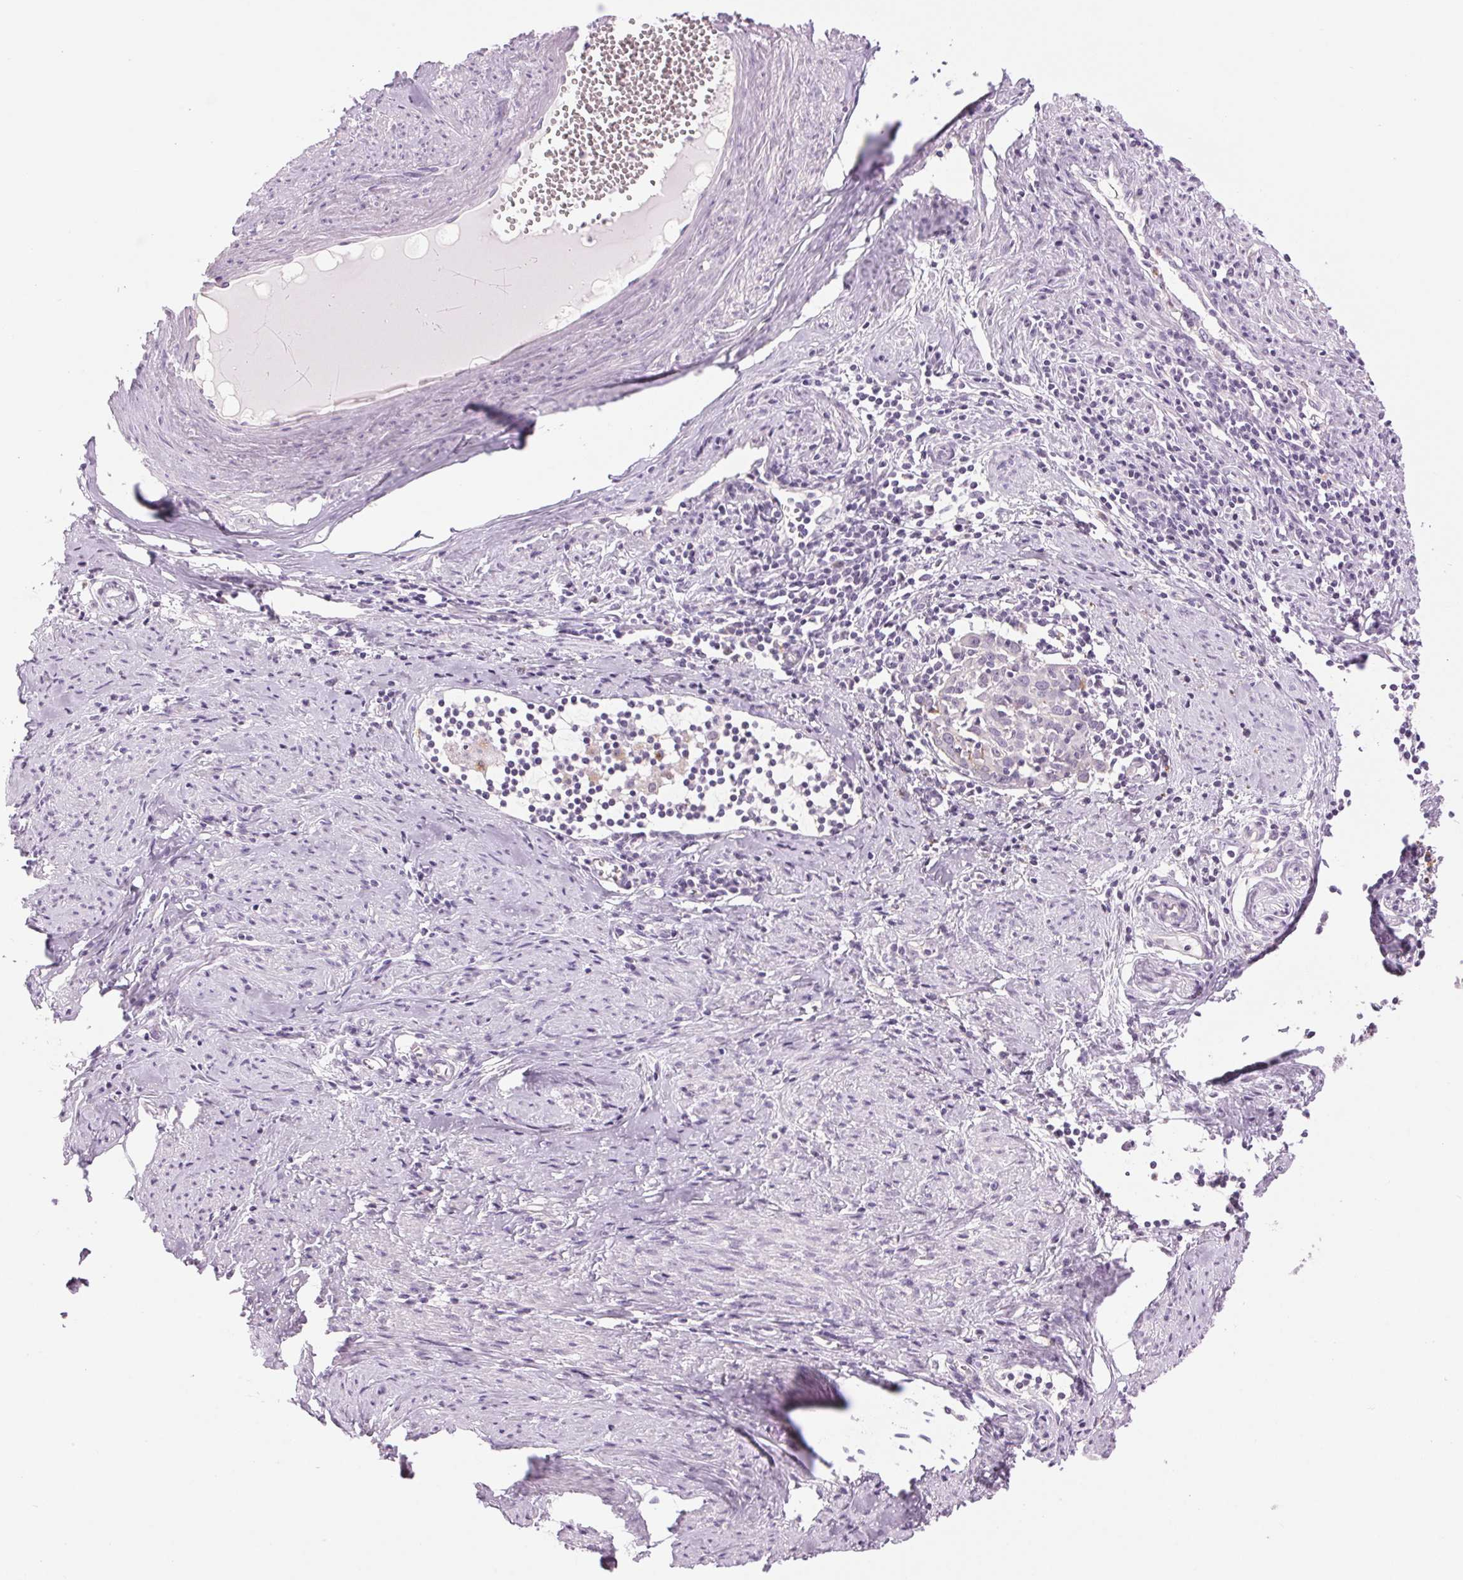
{"staining": {"intensity": "negative", "quantity": "none", "location": "none"}, "tissue": "cervical cancer", "cell_type": "Tumor cells", "image_type": "cancer", "snomed": [{"axis": "morphology", "description": "Squamous cell carcinoma, NOS"}, {"axis": "topography", "description": "Cervix"}], "caption": "DAB immunohistochemical staining of human squamous cell carcinoma (cervical) displays no significant positivity in tumor cells.", "gene": "MPO", "patient": {"sex": "female", "age": 62}}